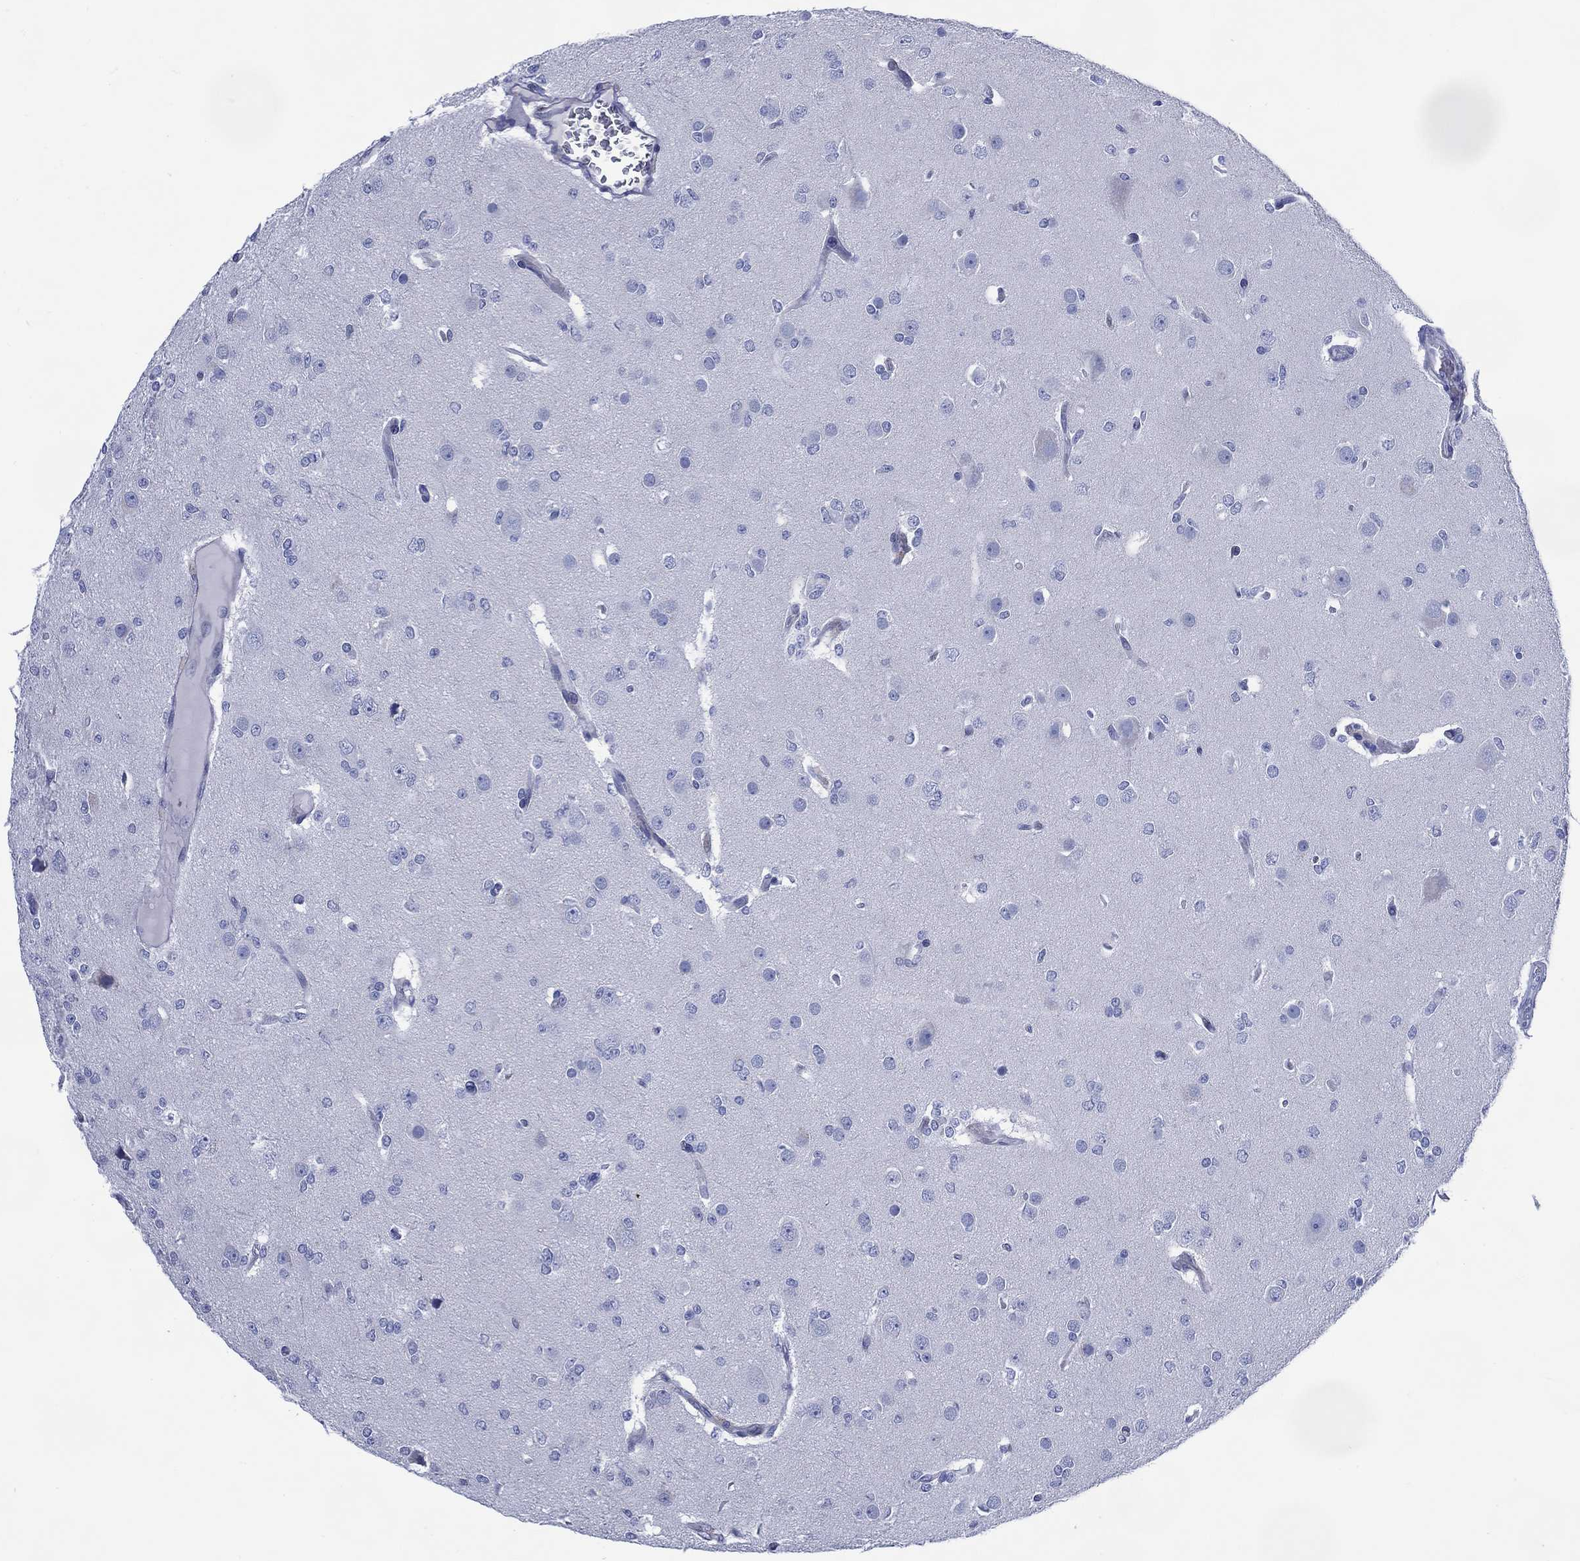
{"staining": {"intensity": "negative", "quantity": "none", "location": "none"}, "tissue": "glioma", "cell_type": "Tumor cells", "image_type": "cancer", "snomed": [{"axis": "morphology", "description": "Glioma, malignant, Low grade"}, {"axis": "topography", "description": "Brain"}], "caption": "Tumor cells show no significant positivity in glioma.", "gene": "DDI1", "patient": {"sex": "male", "age": 27}}